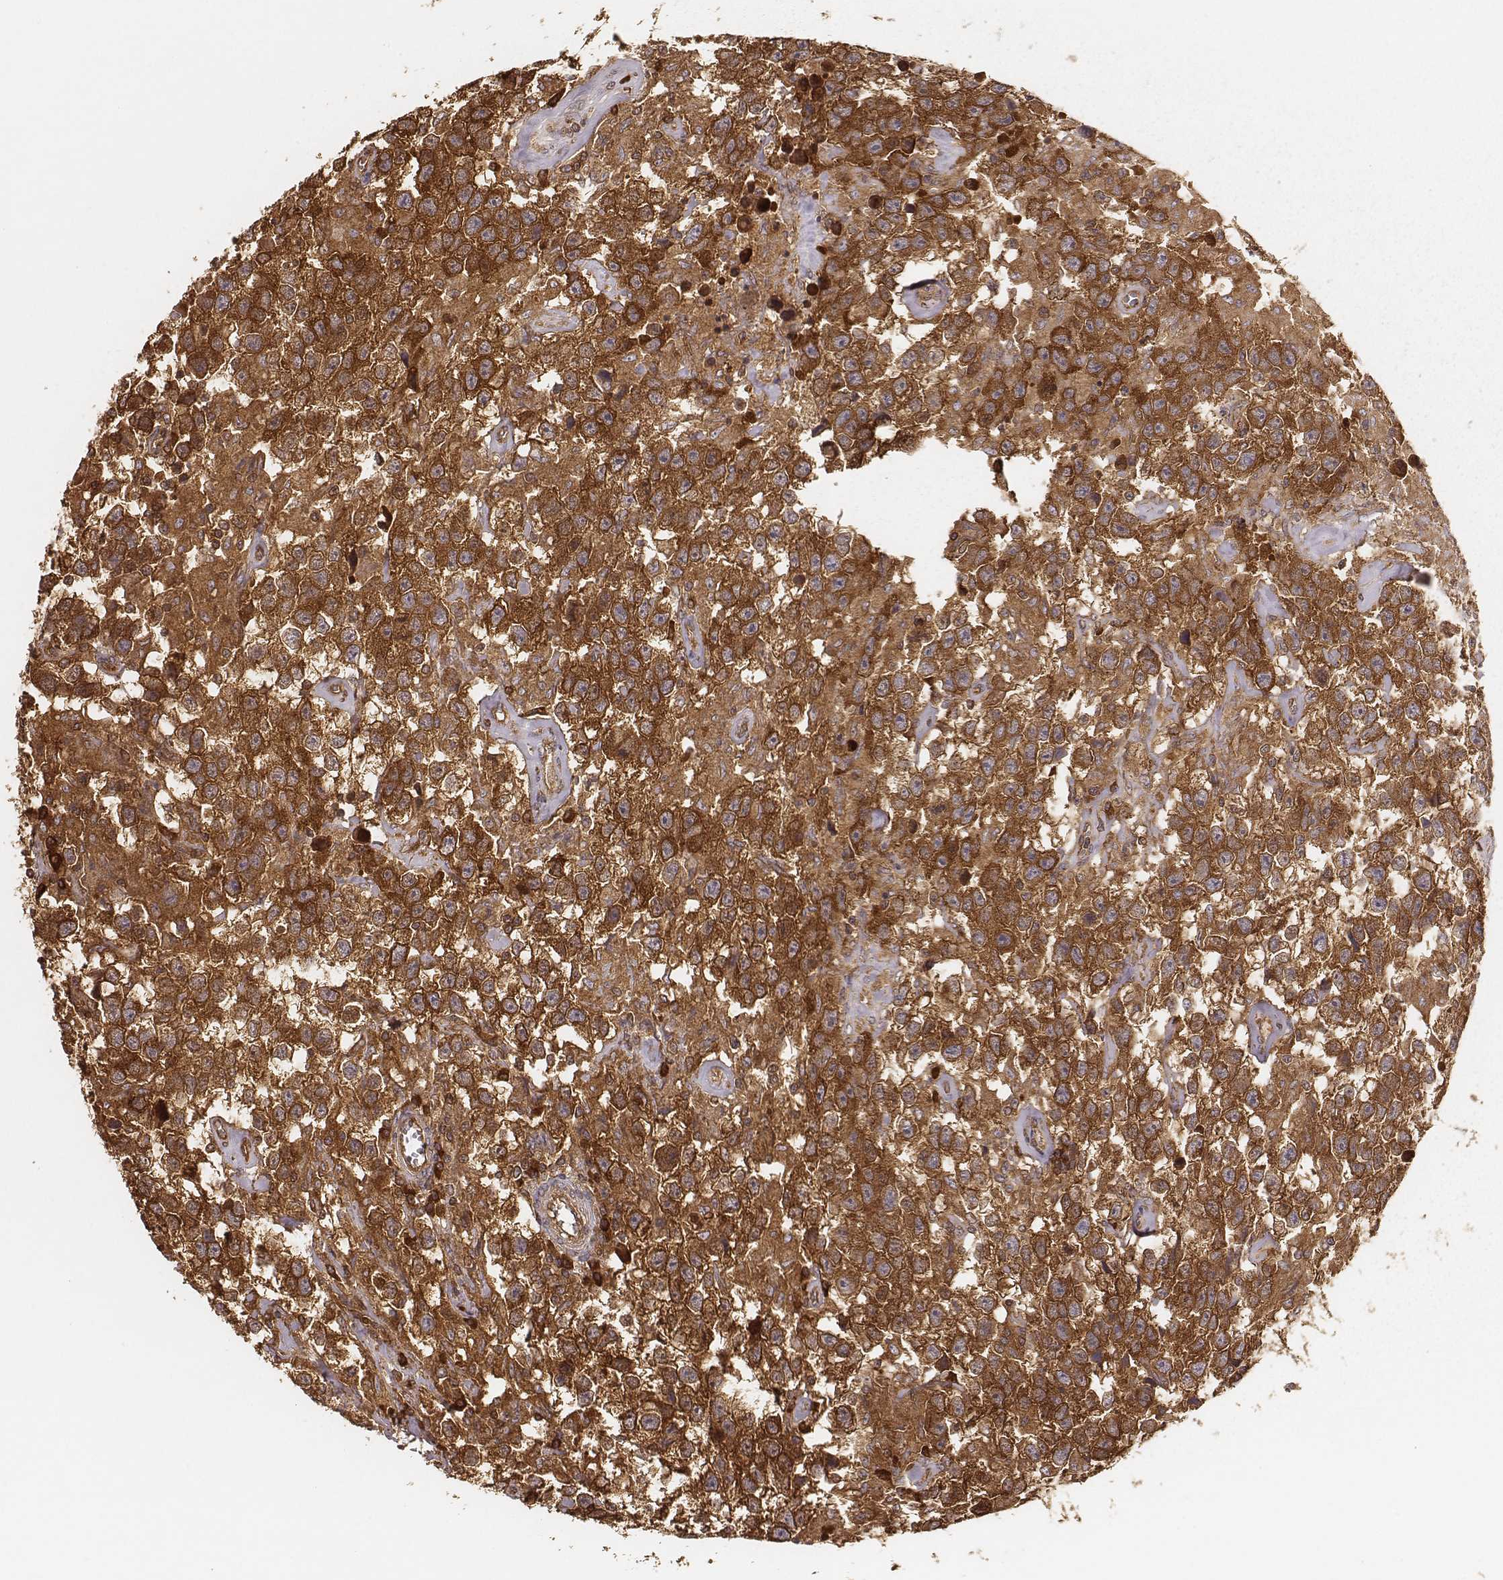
{"staining": {"intensity": "strong", "quantity": ">75%", "location": "cytoplasmic/membranous"}, "tissue": "testis cancer", "cell_type": "Tumor cells", "image_type": "cancer", "snomed": [{"axis": "morphology", "description": "Seminoma, NOS"}, {"axis": "topography", "description": "Testis"}], "caption": "IHC photomicrograph of seminoma (testis) stained for a protein (brown), which exhibits high levels of strong cytoplasmic/membranous expression in approximately >75% of tumor cells.", "gene": "CARS1", "patient": {"sex": "male", "age": 43}}